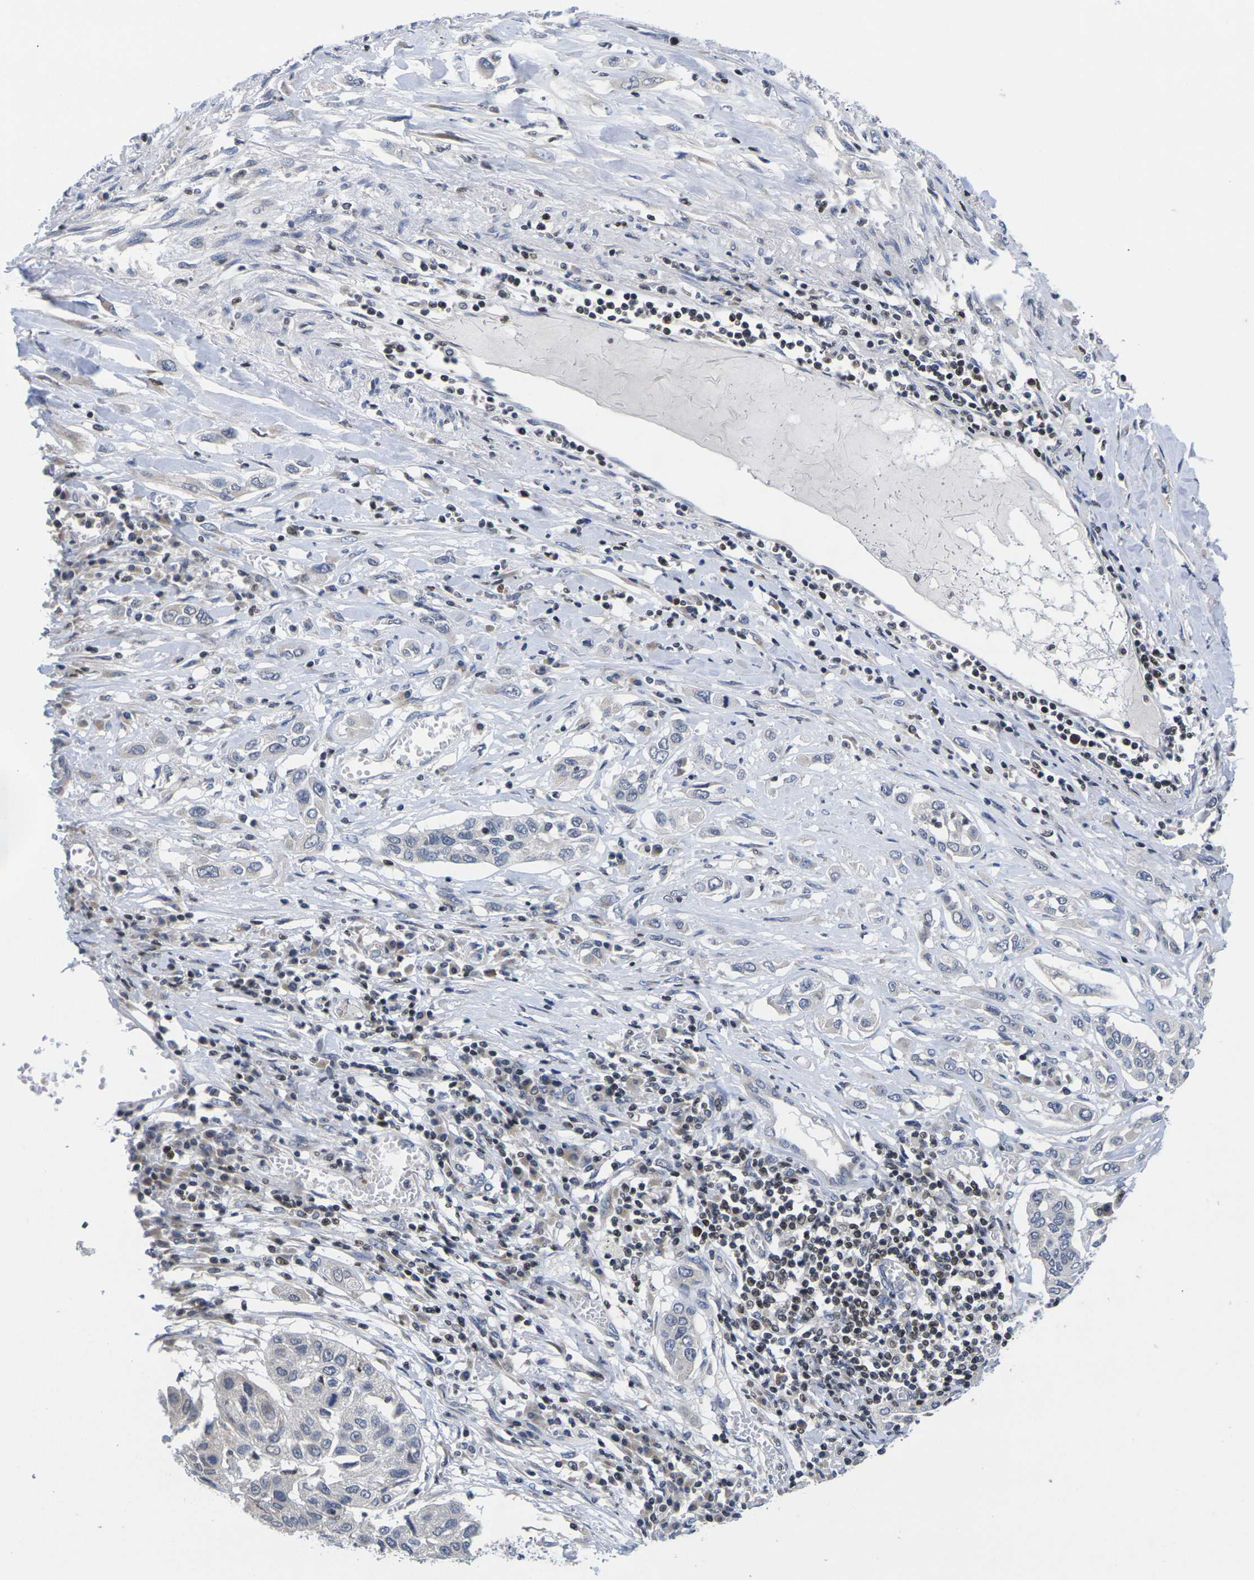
{"staining": {"intensity": "negative", "quantity": "none", "location": "none"}, "tissue": "lung cancer", "cell_type": "Tumor cells", "image_type": "cancer", "snomed": [{"axis": "morphology", "description": "Squamous cell carcinoma, NOS"}, {"axis": "topography", "description": "Lung"}], "caption": "DAB (3,3'-diaminobenzidine) immunohistochemical staining of human lung cancer demonstrates no significant positivity in tumor cells.", "gene": "IKZF1", "patient": {"sex": "male", "age": 71}}